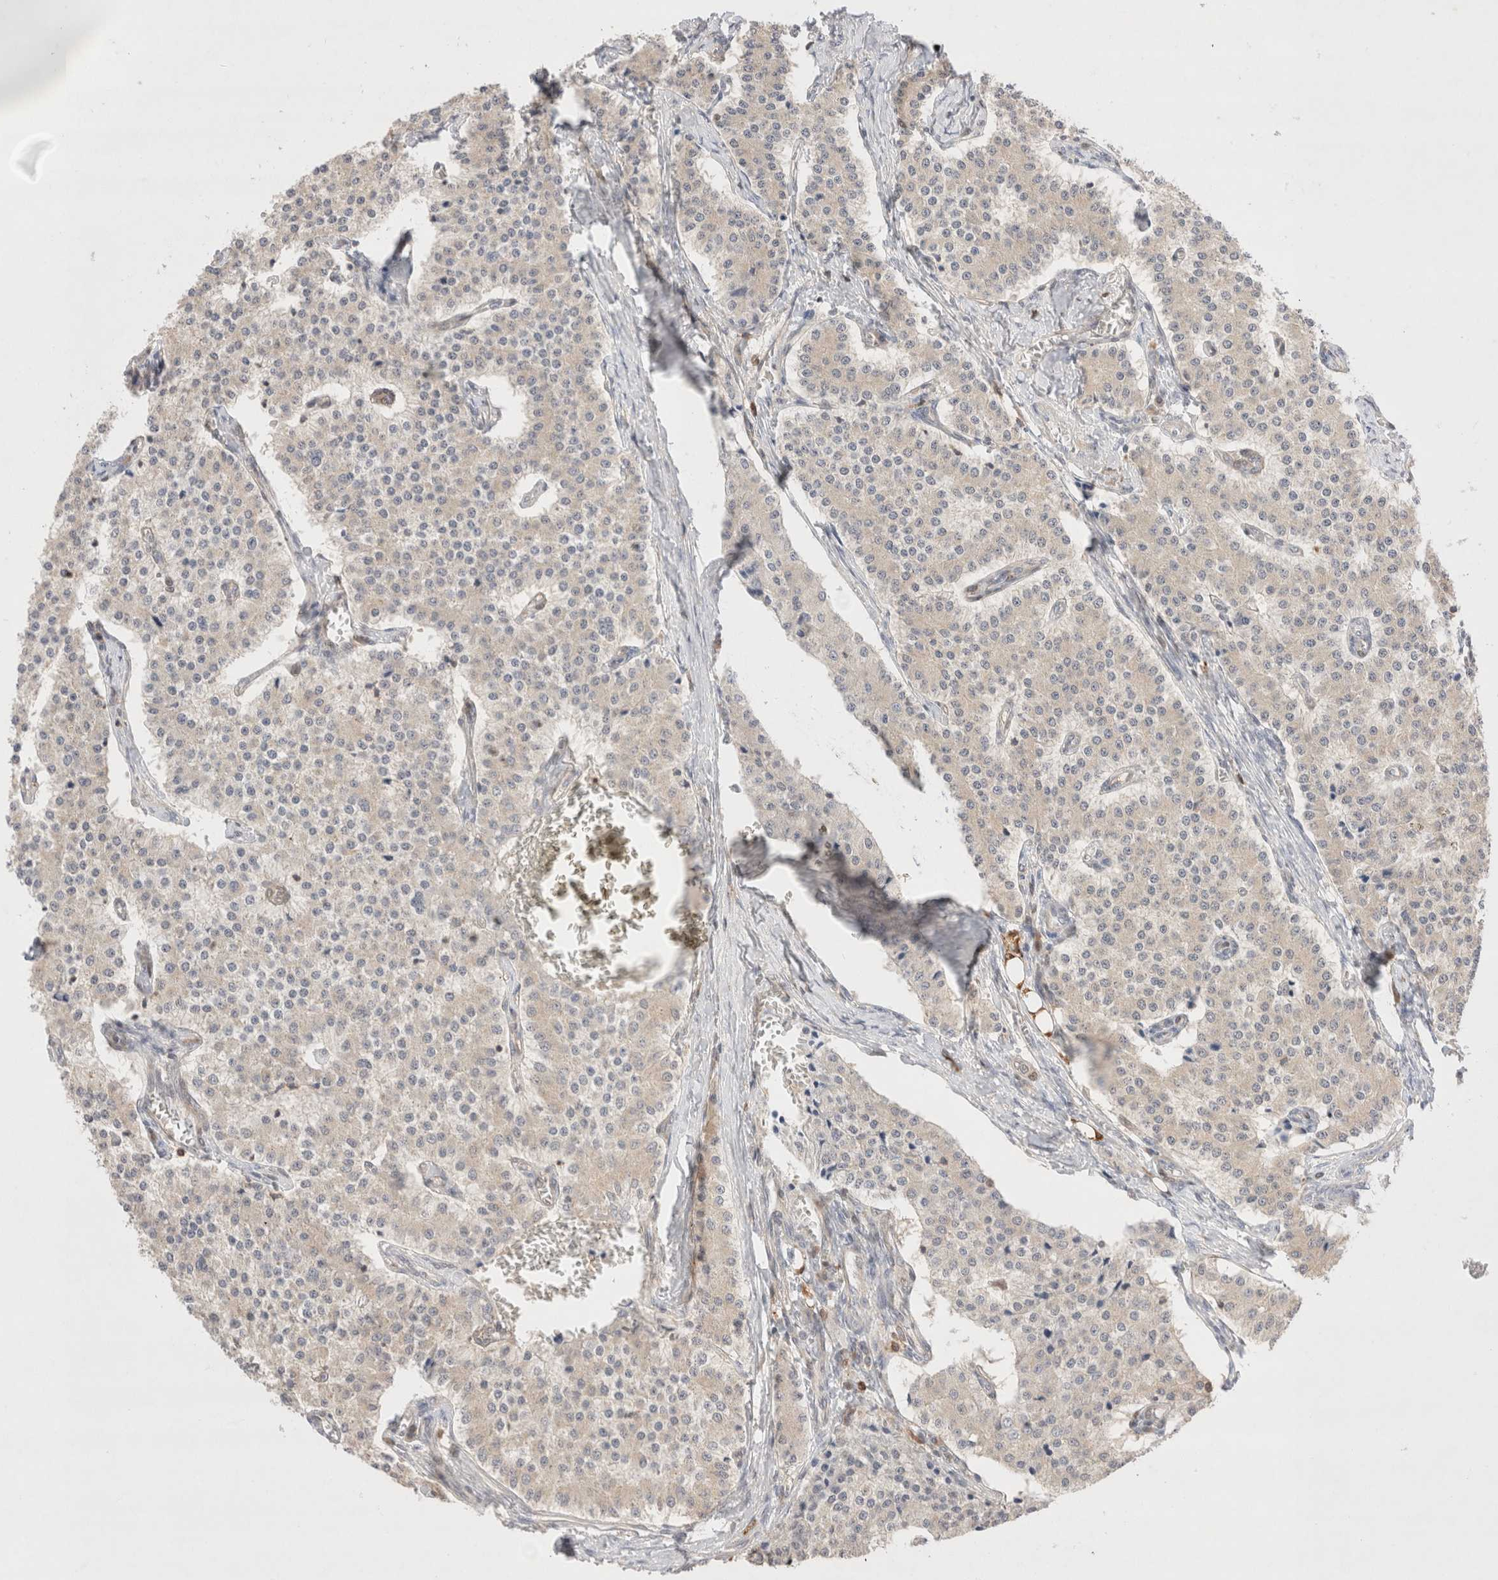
{"staining": {"intensity": "negative", "quantity": "none", "location": "none"}, "tissue": "carcinoid", "cell_type": "Tumor cells", "image_type": "cancer", "snomed": [{"axis": "morphology", "description": "Carcinoid, malignant, NOS"}, {"axis": "topography", "description": "Colon"}], "caption": "Tumor cells show no significant expression in carcinoid.", "gene": "STARD10", "patient": {"sex": "female", "age": 52}}